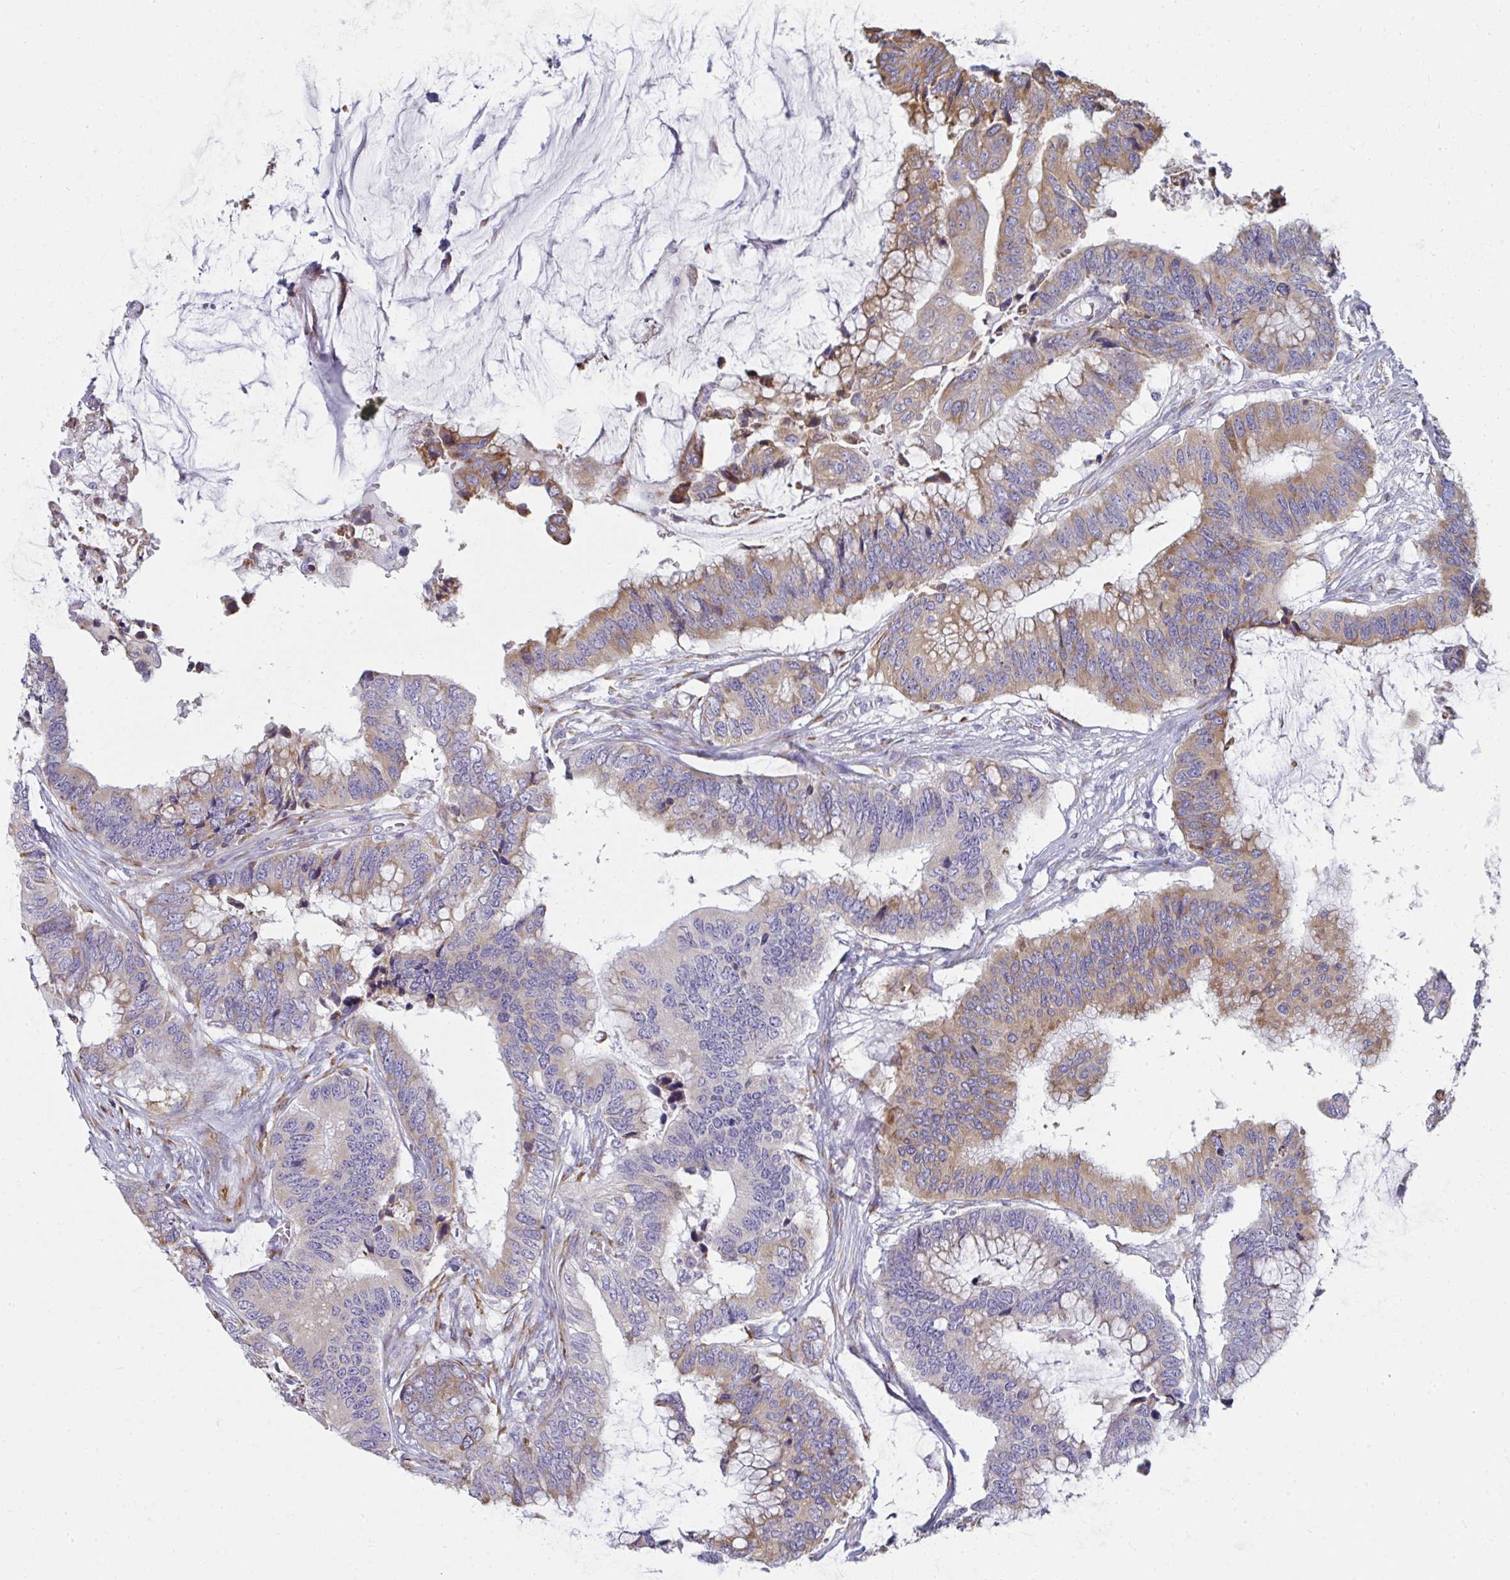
{"staining": {"intensity": "moderate", "quantity": "25%-75%", "location": "cytoplasmic/membranous"}, "tissue": "colorectal cancer", "cell_type": "Tumor cells", "image_type": "cancer", "snomed": [{"axis": "morphology", "description": "Adenocarcinoma, NOS"}, {"axis": "topography", "description": "Rectum"}], "caption": "Moderate cytoplasmic/membranous staining for a protein is present in approximately 25%-75% of tumor cells of adenocarcinoma (colorectal) using IHC.", "gene": "SHROOM1", "patient": {"sex": "female", "age": 59}}